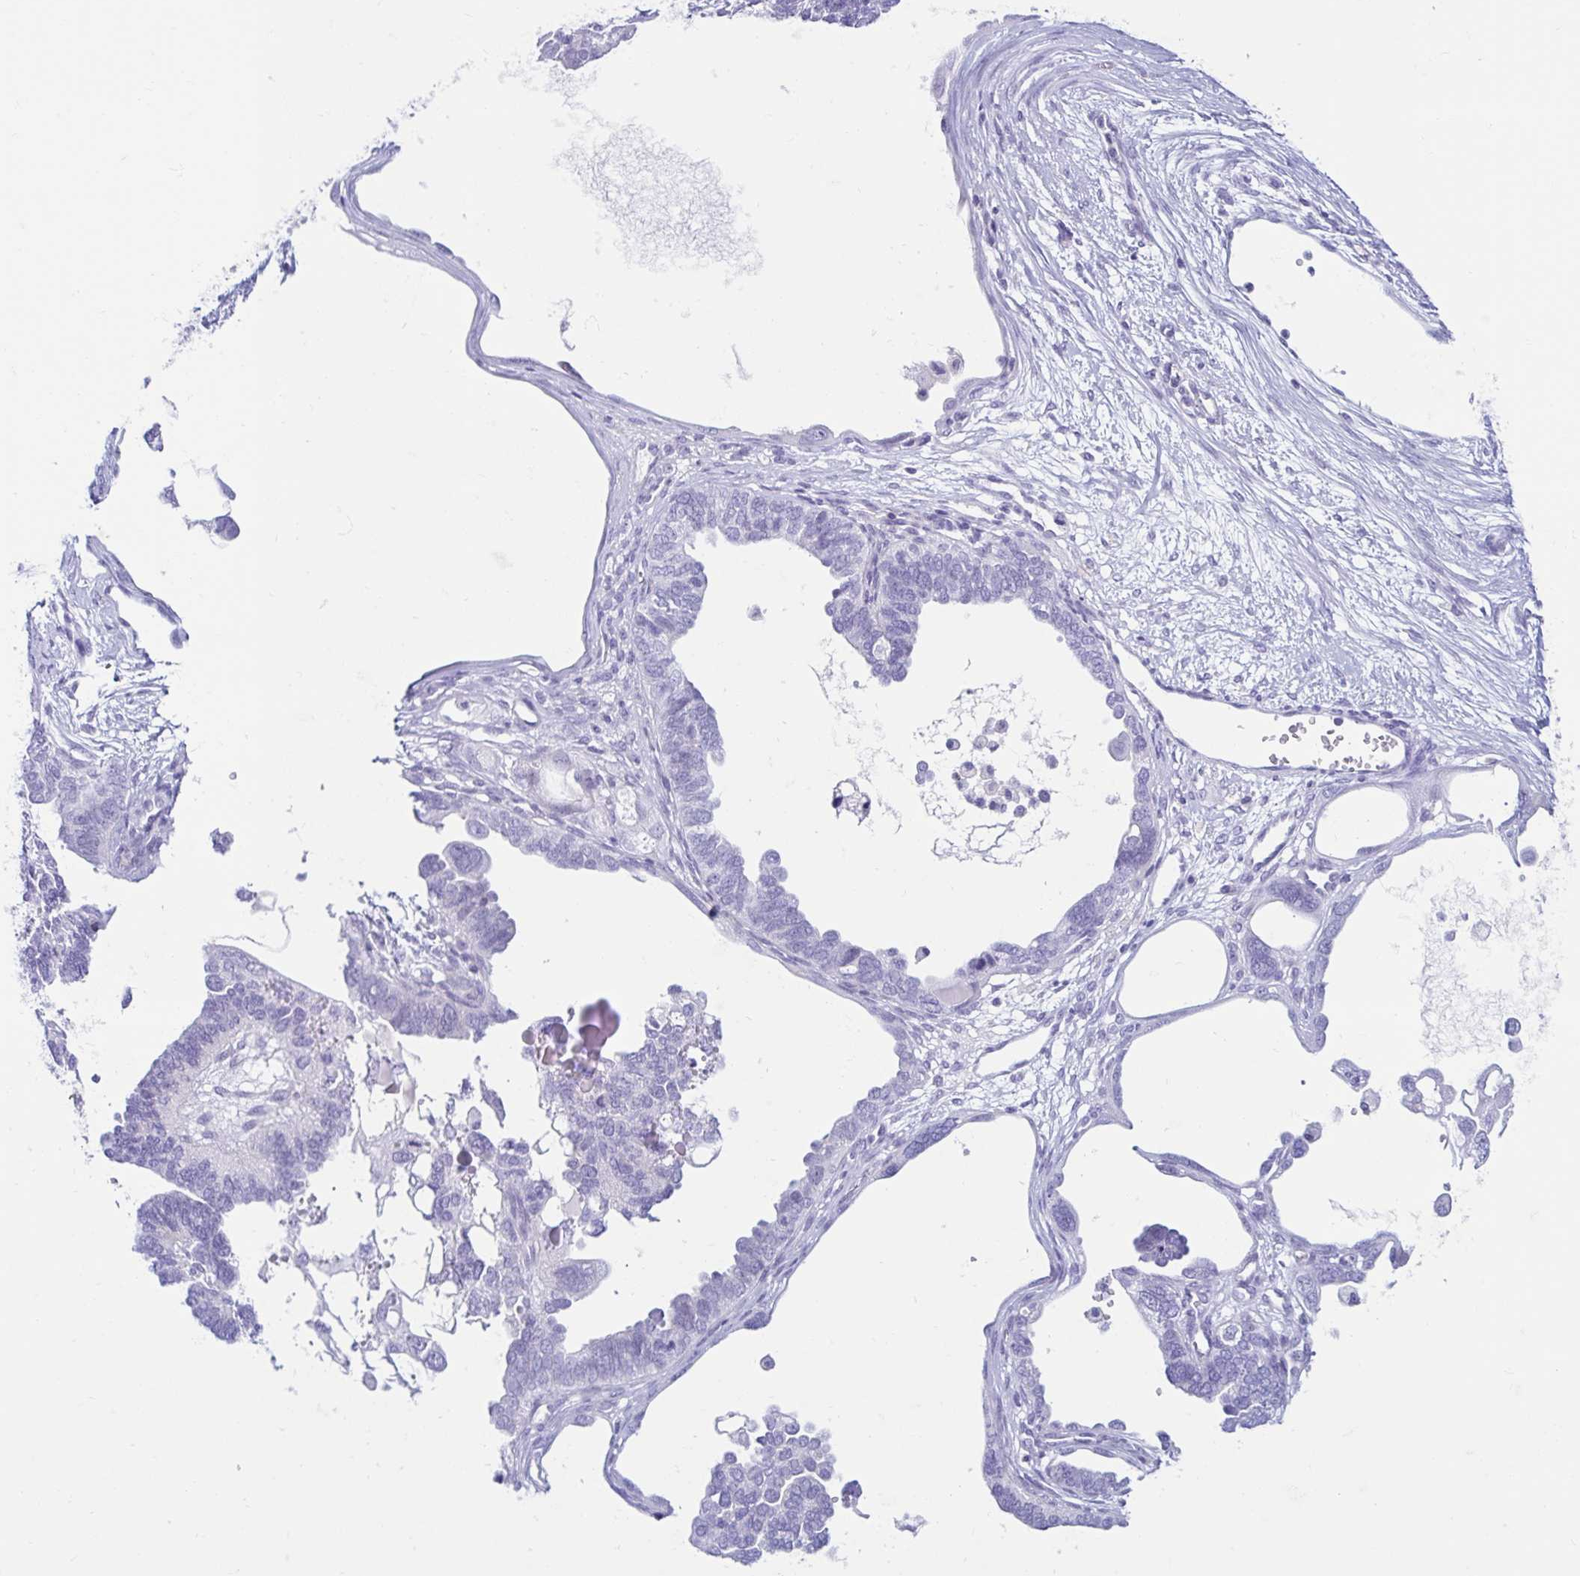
{"staining": {"intensity": "negative", "quantity": "none", "location": "none"}, "tissue": "ovarian cancer", "cell_type": "Tumor cells", "image_type": "cancer", "snomed": [{"axis": "morphology", "description": "Cystadenocarcinoma, serous, NOS"}, {"axis": "topography", "description": "Ovary"}], "caption": "IHC histopathology image of ovarian serous cystadenocarcinoma stained for a protein (brown), which displays no expression in tumor cells.", "gene": "BEST1", "patient": {"sex": "female", "age": 51}}